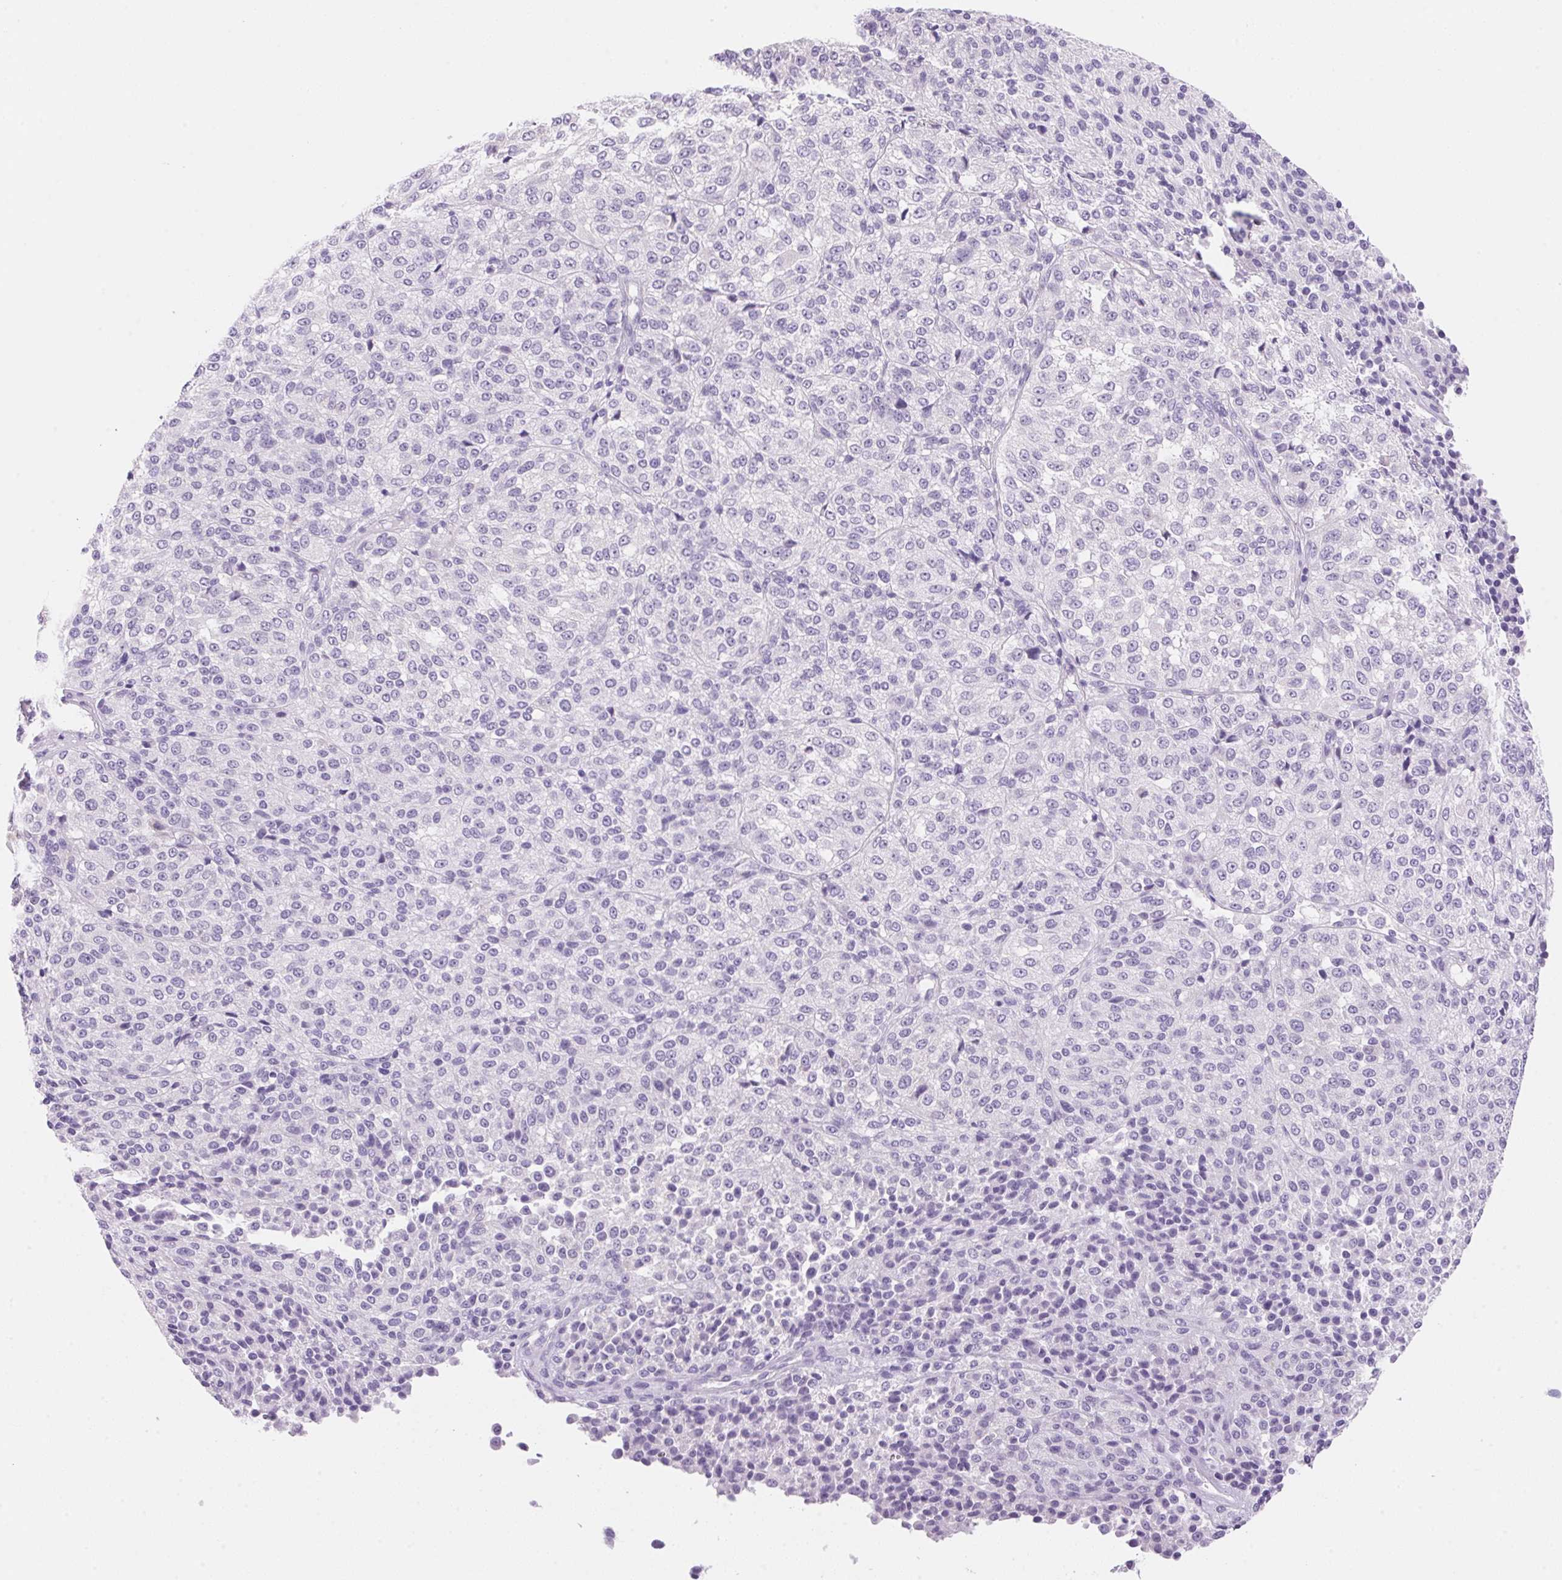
{"staining": {"intensity": "negative", "quantity": "none", "location": "none"}, "tissue": "melanoma", "cell_type": "Tumor cells", "image_type": "cancer", "snomed": [{"axis": "morphology", "description": "Malignant melanoma, Metastatic site"}, {"axis": "topography", "description": "Brain"}], "caption": "Tumor cells are negative for protein expression in human melanoma. The staining was performed using DAB to visualize the protein expression in brown, while the nuclei were stained in blue with hematoxylin (Magnification: 20x).", "gene": "DHCR24", "patient": {"sex": "female", "age": 56}}